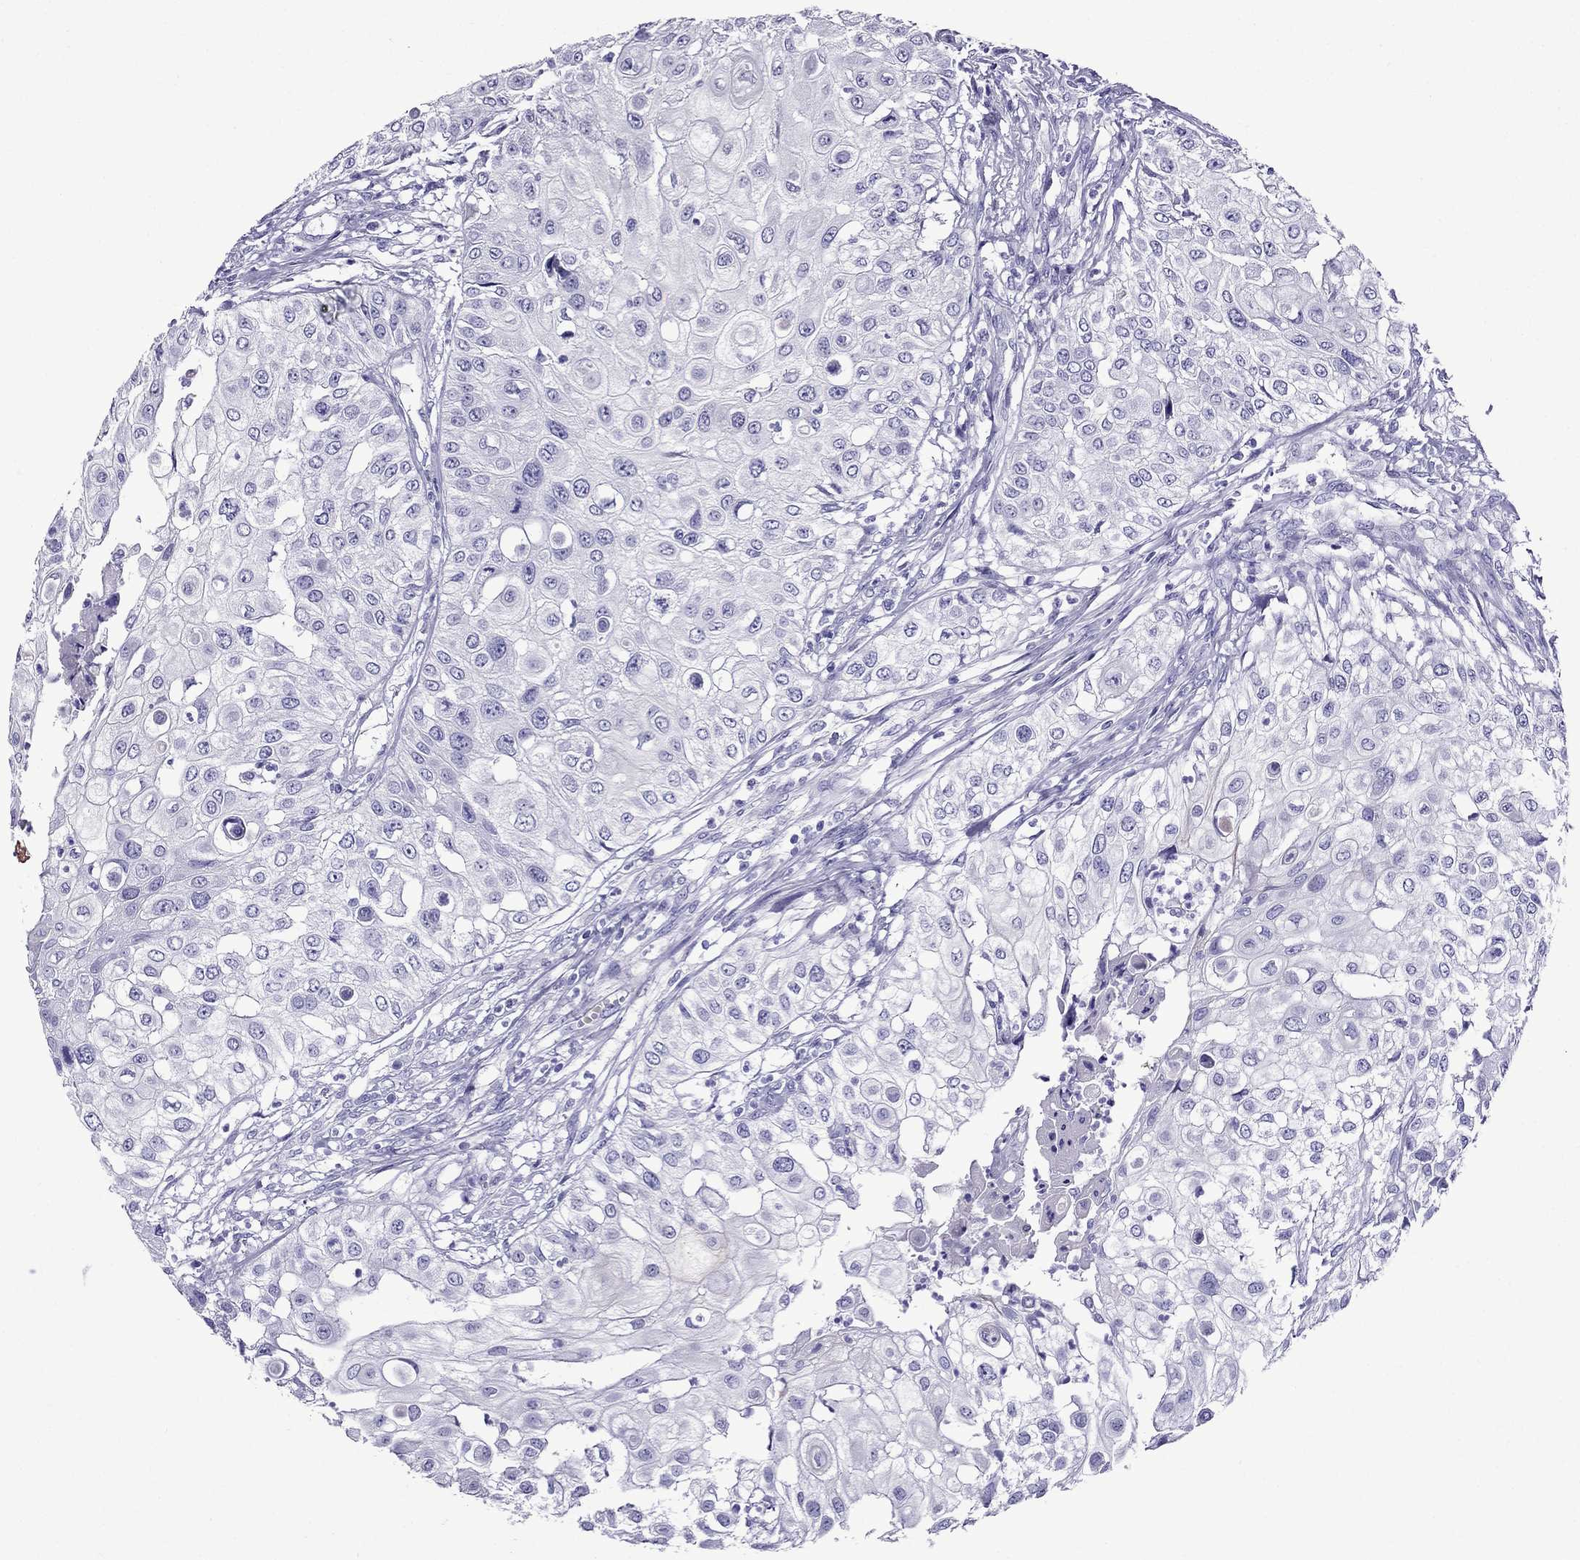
{"staining": {"intensity": "negative", "quantity": "none", "location": "none"}, "tissue": "urothelial cancer", "cell_type": "Tumor cells", "image_type": "cancer", "snomed": [{"axis": "morphology", "description": "Urothelial carcinoma, High grade"}, {"axis": "topography", "description": "Urinary bladder"}], "caption": "Protein analysis of high-grade urothelial carcinoma displays no significant positivity in tumor cells.", "gene": "CRYBA1", "patient": {"sex": "female", "age": 79}}